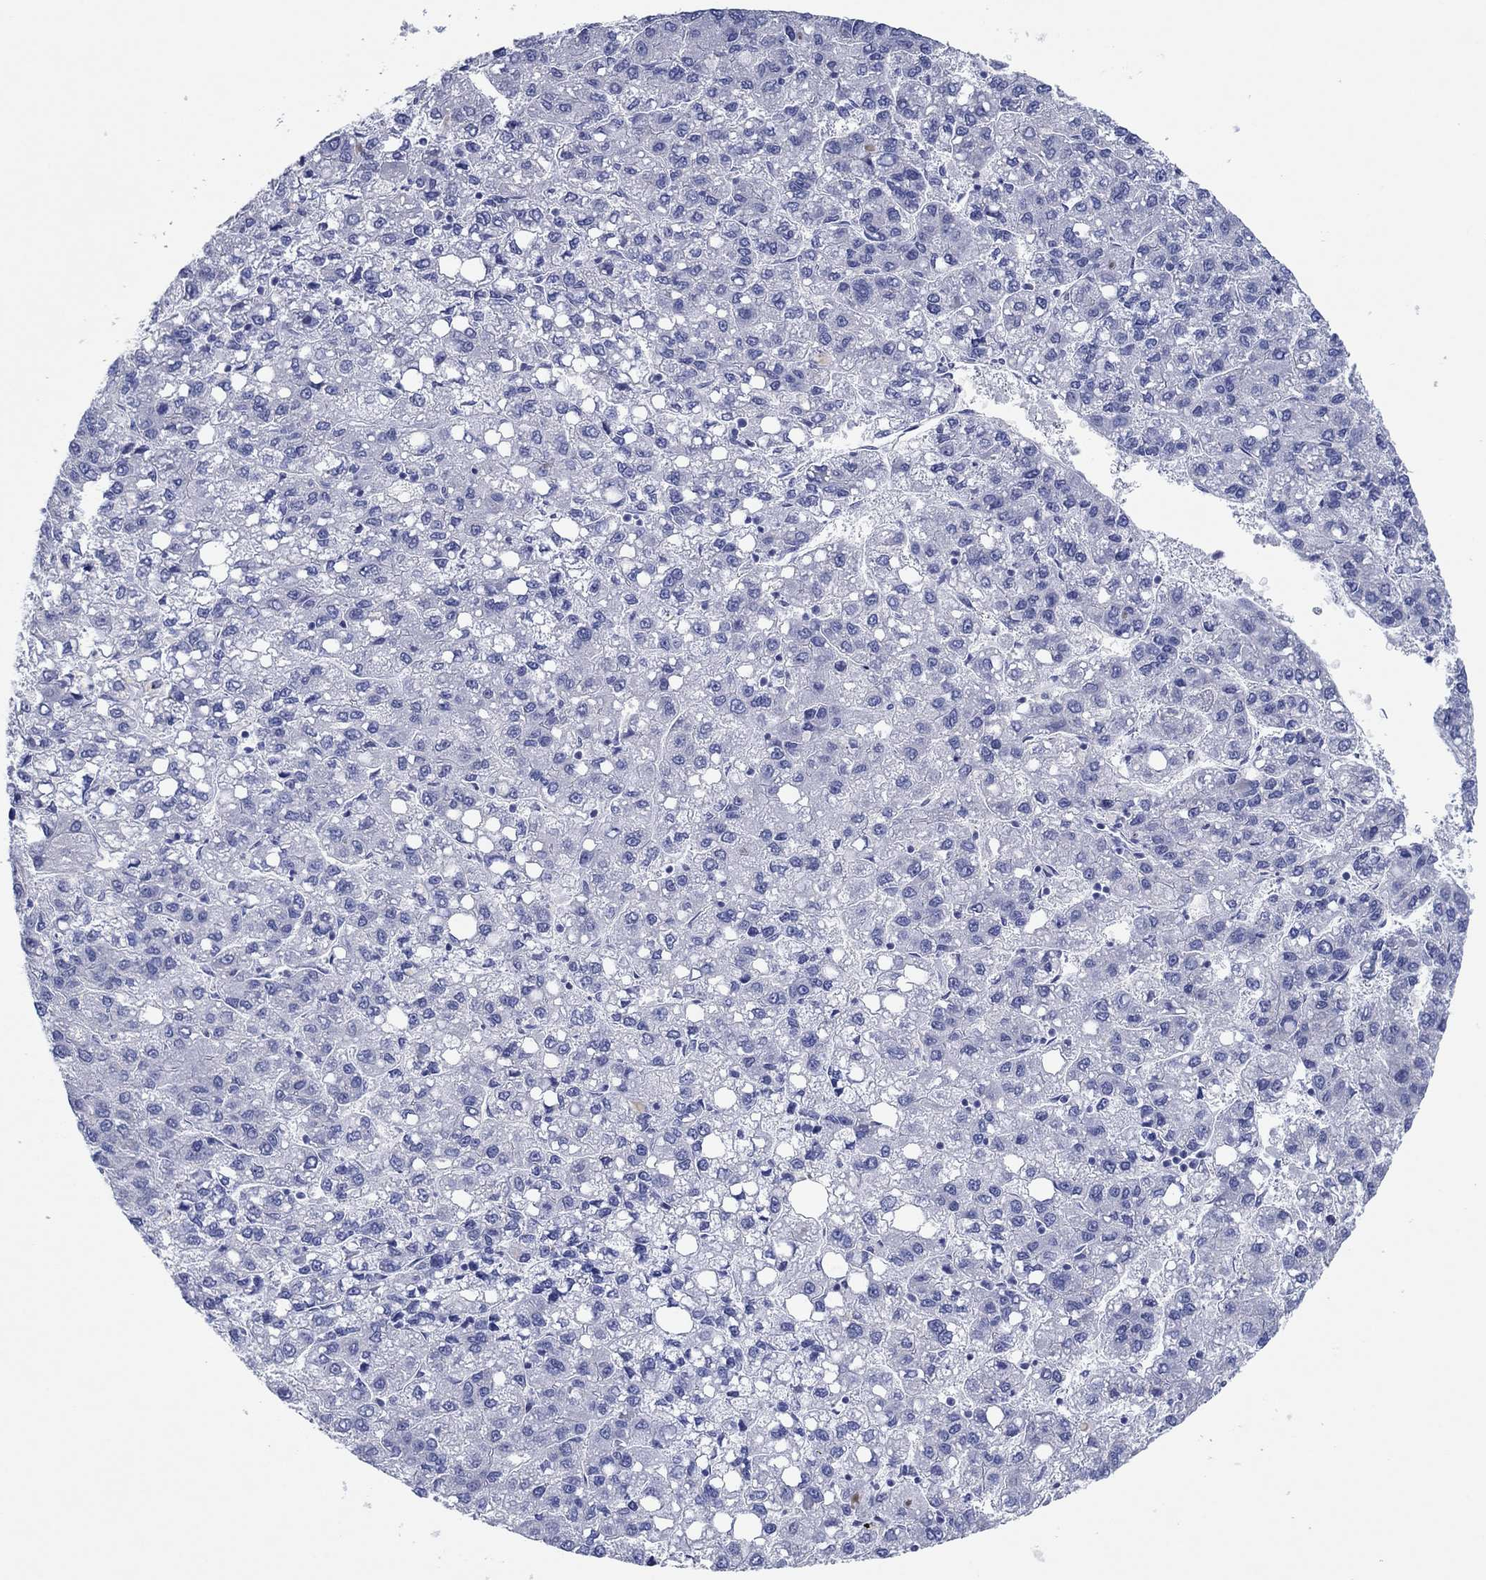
{"staining": {"intensity": "negative", "quantity": "none", "location": "none"}, "tissue": "liver cancer", "cell_type": "Tumor cells", "image_type": "cancer", "snomed": [{"axis": "morphology", "description": "Carcinoma, Hepatocellular, NOS"}, {"axis": "topography", "description": "Liver"}], "caption": "This image is of liver hepatocellular carcinoma stained with IHC to label a protein in brown with the nuclei are counter-stained blue. There is no expression in tumor cells. (Immunohistochemistry (ihc), brightfield microscopy, high magnification).", "gene": "HCRT", "patient": {"sex": "female", "age": 82}}